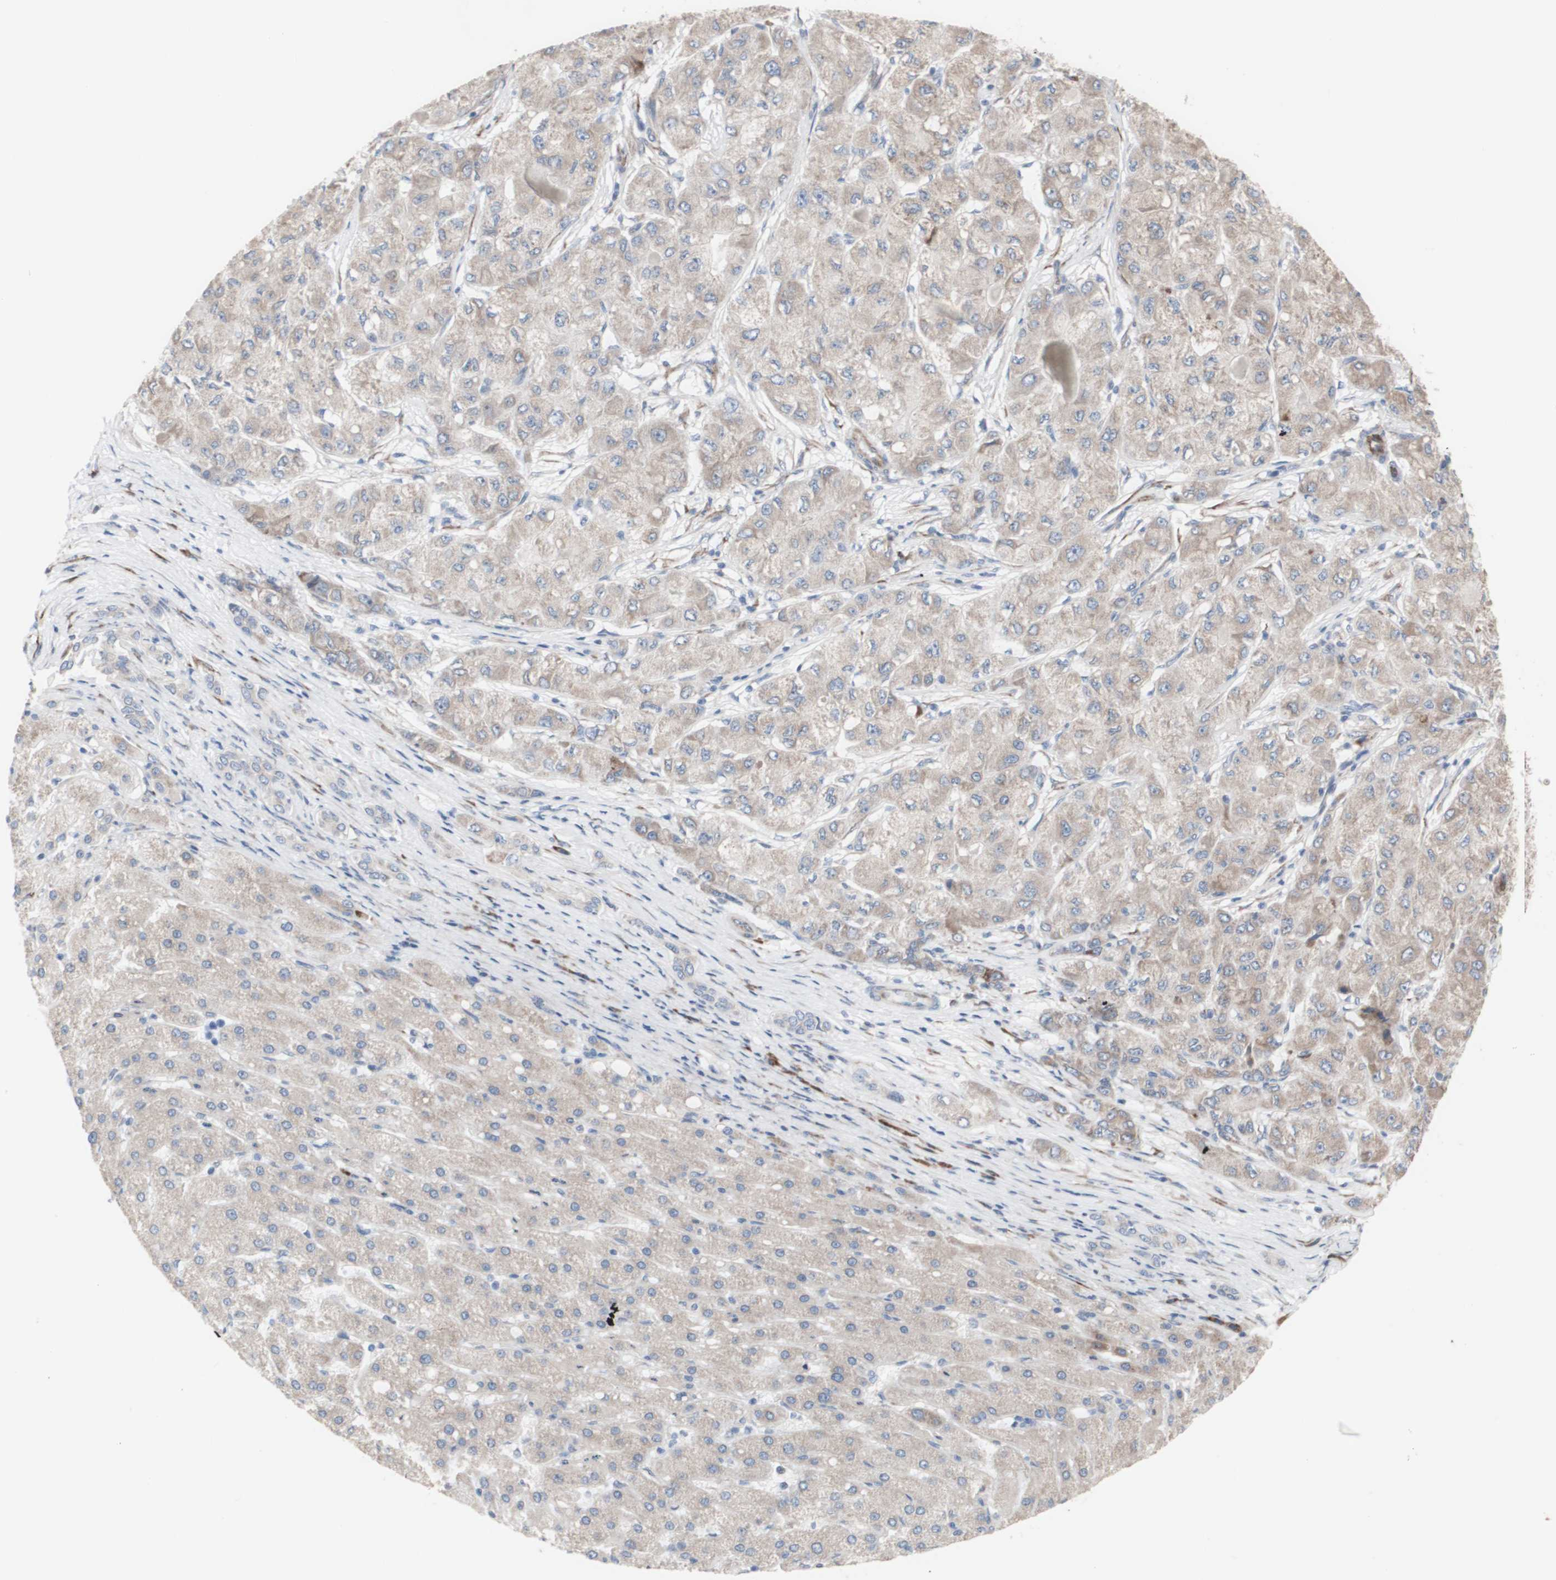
{"staining": {"intensity": "weak", "quantity": ">75%", "location": "cytoplasmic/membranous"}, "tissue": "liver cancer", "cell_type": "Tumor cells", "image_type": "cancer", "snomed": [{"axis": "morphology", "description": "Carcinoma, Hepatocellular, NOS"}, {"axis": "topography", "description": "Liver"}], "caption": "This photomicrograph shows immunohistochemistry staining of hepatocellular carcinoma (liver), with low weak cytoplasmic/membranous staining in approximately >75% of tumor cells.", "gene": "AGPAT5", "patient": {"sex": "male", "age": 80}}